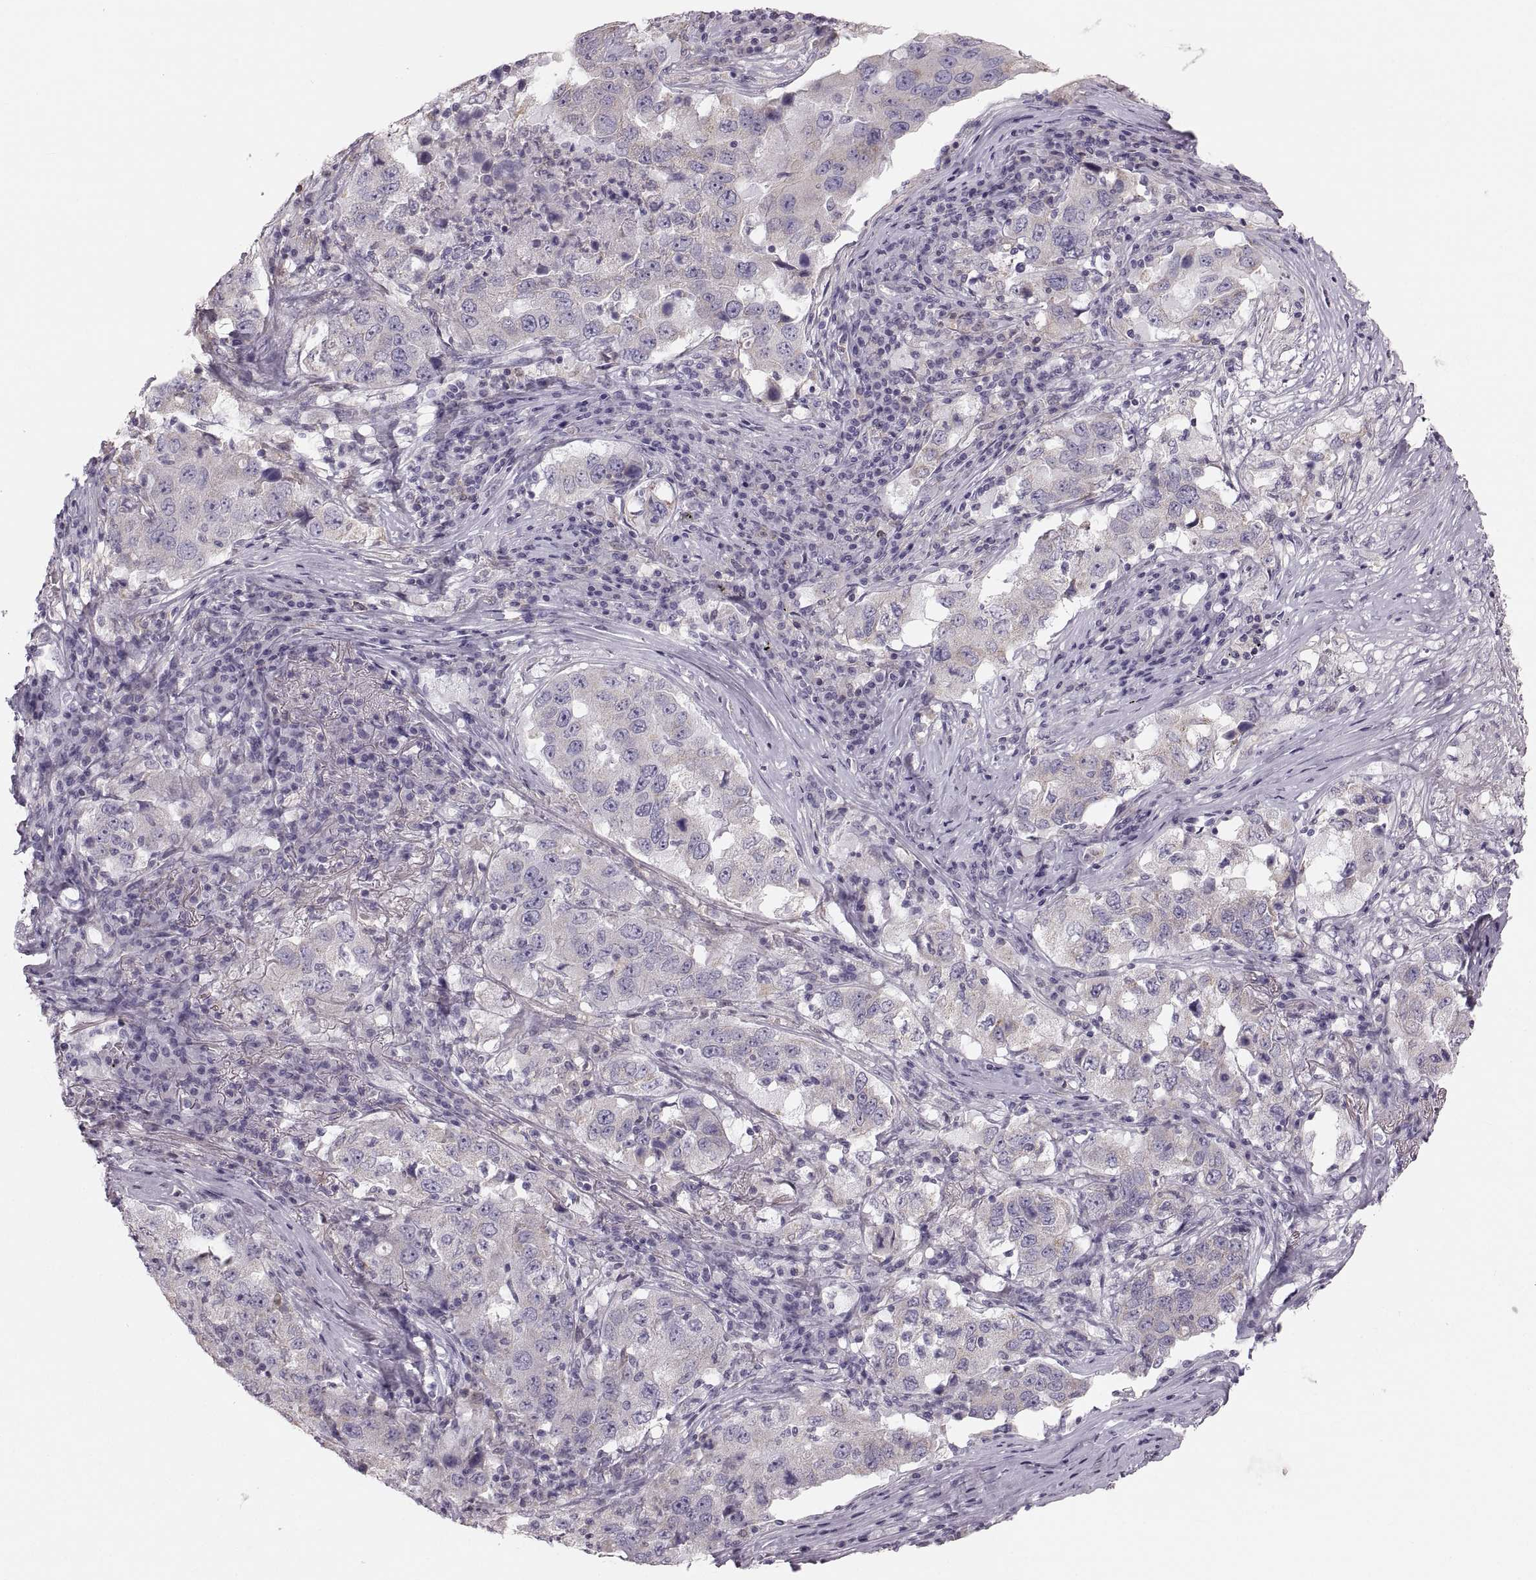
{"staining": {"intensity": "negative", "quantity": "none", "location": "none"}, "tissue": "lung cancer", "cell_type": "Tumor cells", "image_type": "cancer", "snomed": [{"axis": "morphology", "description": "Adenocarcinoma, NOS"}, {"axis": "topography", "description": "Lung"}], "caption": "This is an immunohistochemistry image of adenocarcinoma (lung). There is no positivity in tumor cells.", "gene": "RUNDC3A", "patient": {"sex": "male", "age": 73}}